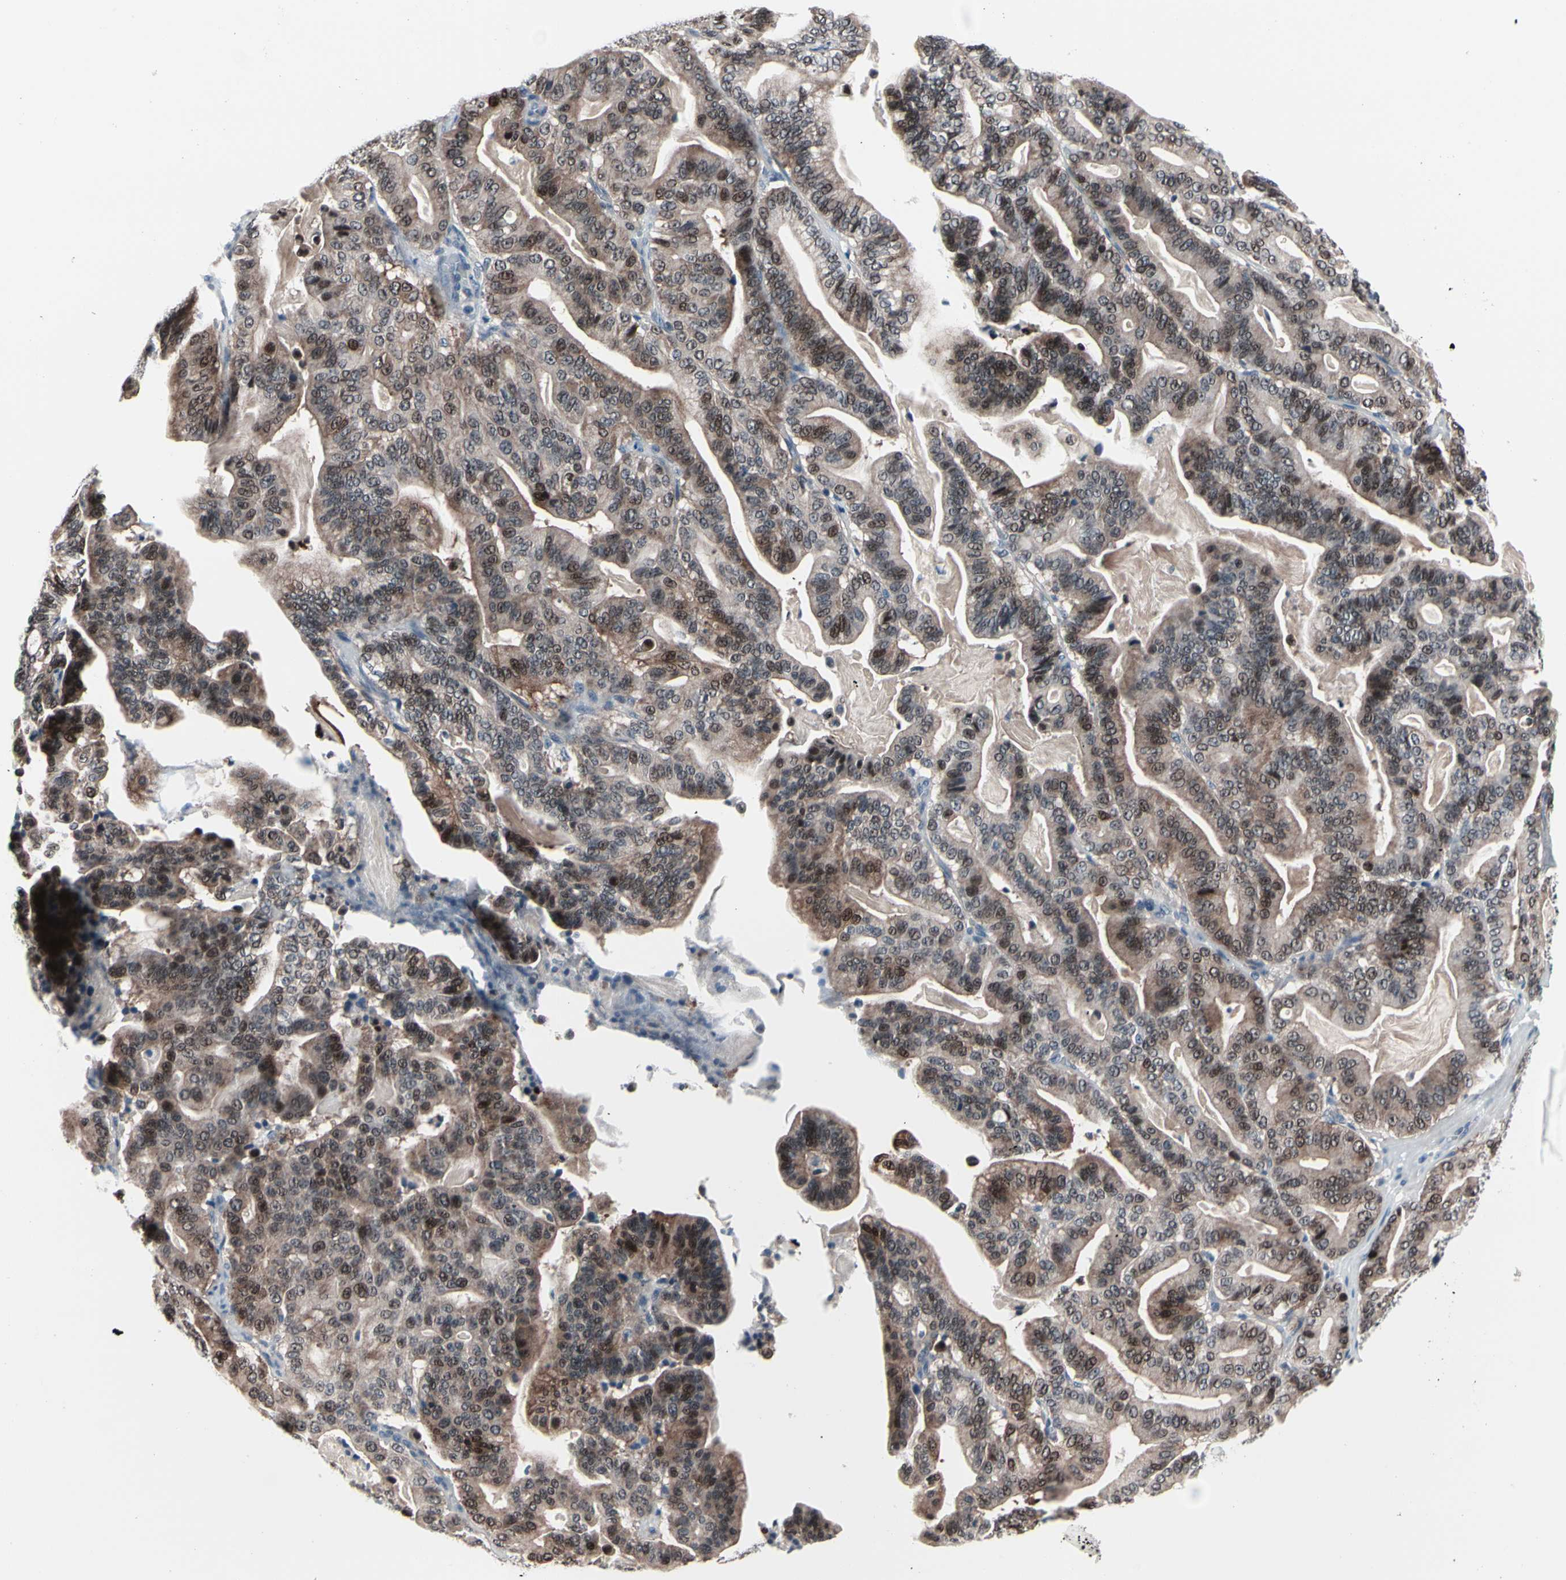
{"staining": {"intensity": "moderate", "quantity": ">75%", "location": "cytoplasmic/membranous,nuclear"}, "tissue": "pancreatic cancer", "cell_type": "Tumor cells", "image_type": "cancer", "snomed": [{"axis": "morphology", "description": "Adenocarcinoma, NOS"}, {"axis": "topography", "description": "Pancreas"}], "caption": "Pancreatic adenocarcinoma stained for a protein (brown) displays moderate cytoplasmic/membranous and nuclear positive positivity in about >75% of tumor cells.", "gene": "TXN", "patient": {"sex": "male", "age": 63}}